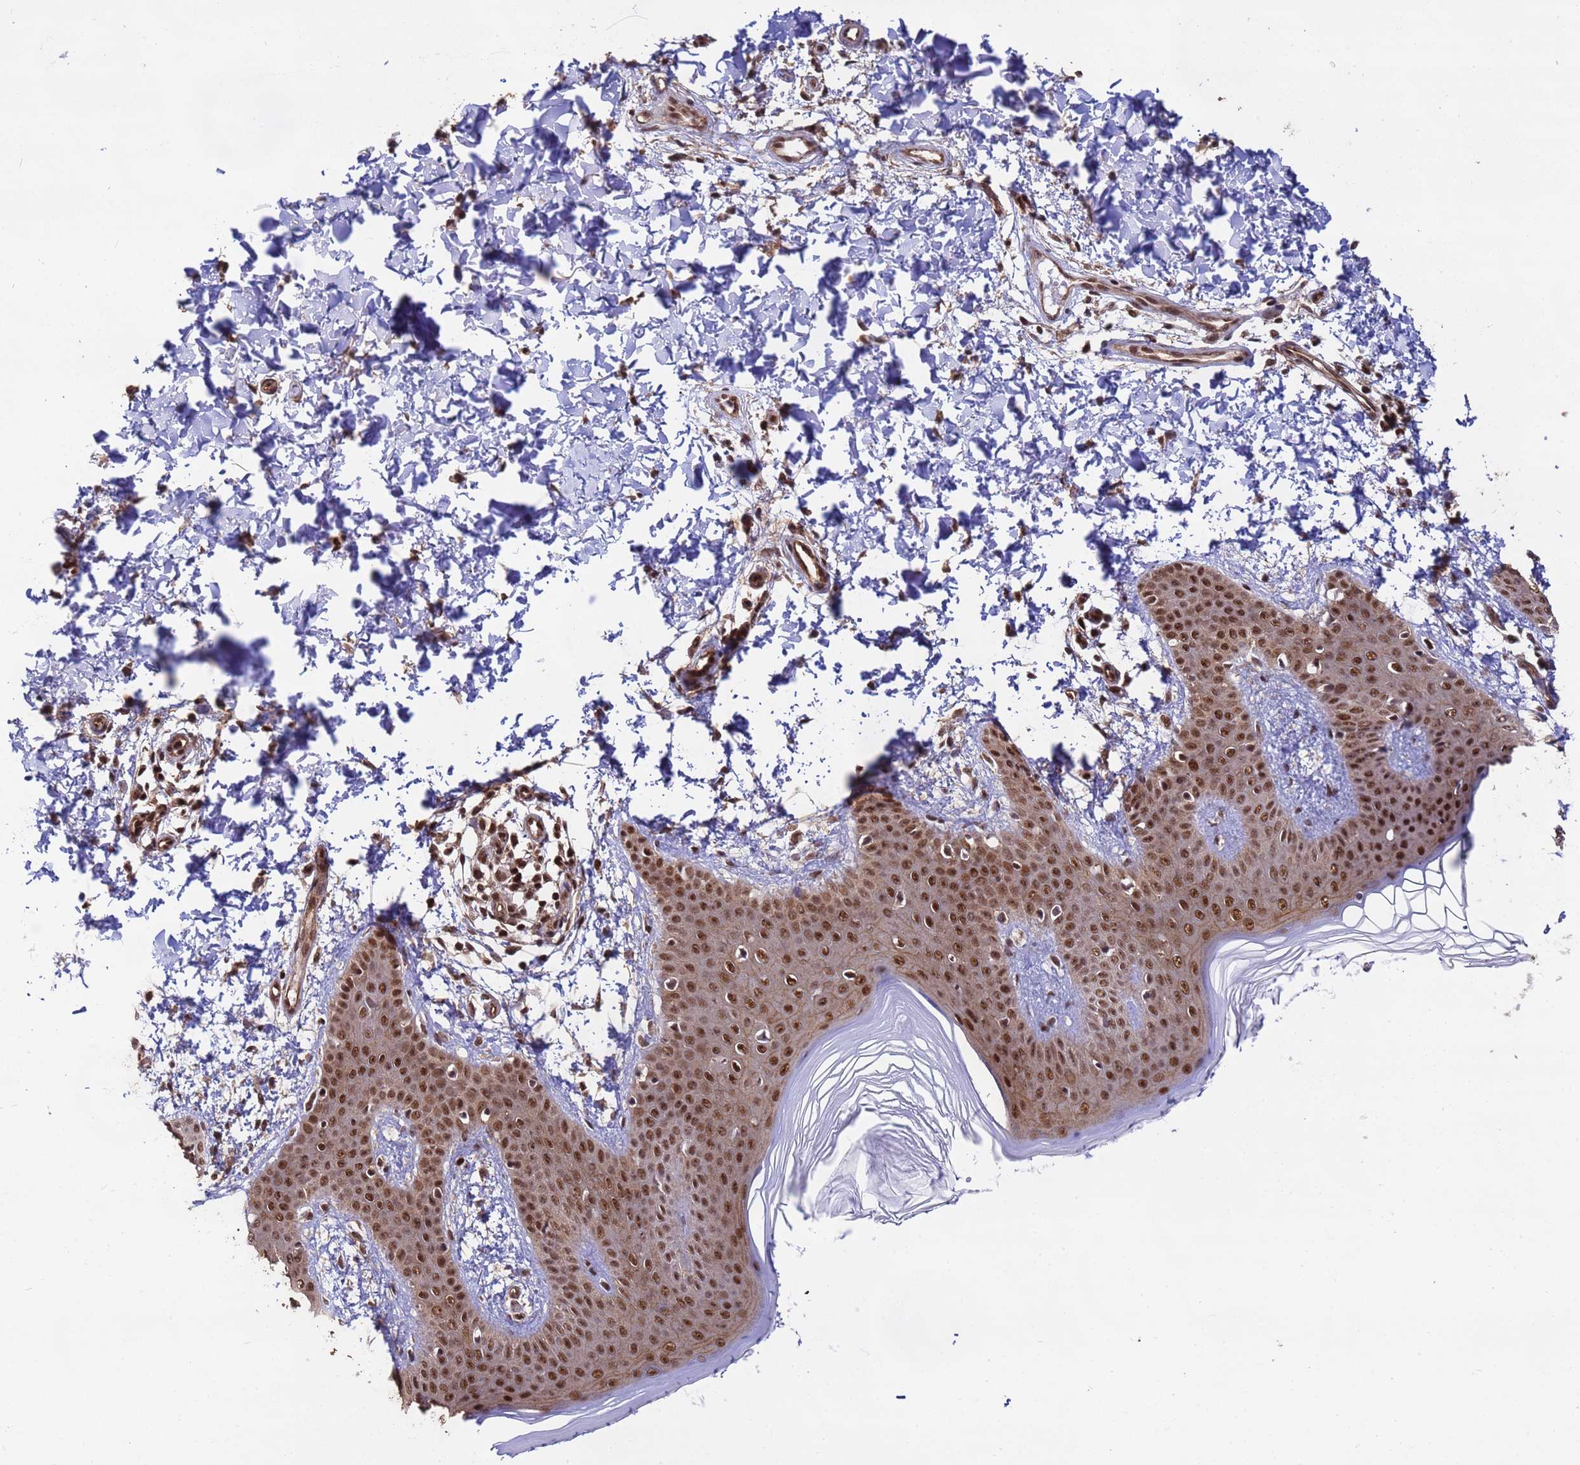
{"staining": {"intensity": "strong", "quantity": ">75%", "location": "nuclear"}, "tissue": "skin", "cell_type": "Fibroblasts", "image_type": "normal", "snomed": [{"axis": "morphology", "description": "Normal tissue, NOS"}, {"axis": "topography", "description": "Skin"}], "caption": "Immunohistochemical staining of normal human skin demonstrates high levels of strong nuclear staining in about >75% of fibroblasts.", "gene": "SYF2", "patient": {"sex": "male", "age": 36}}